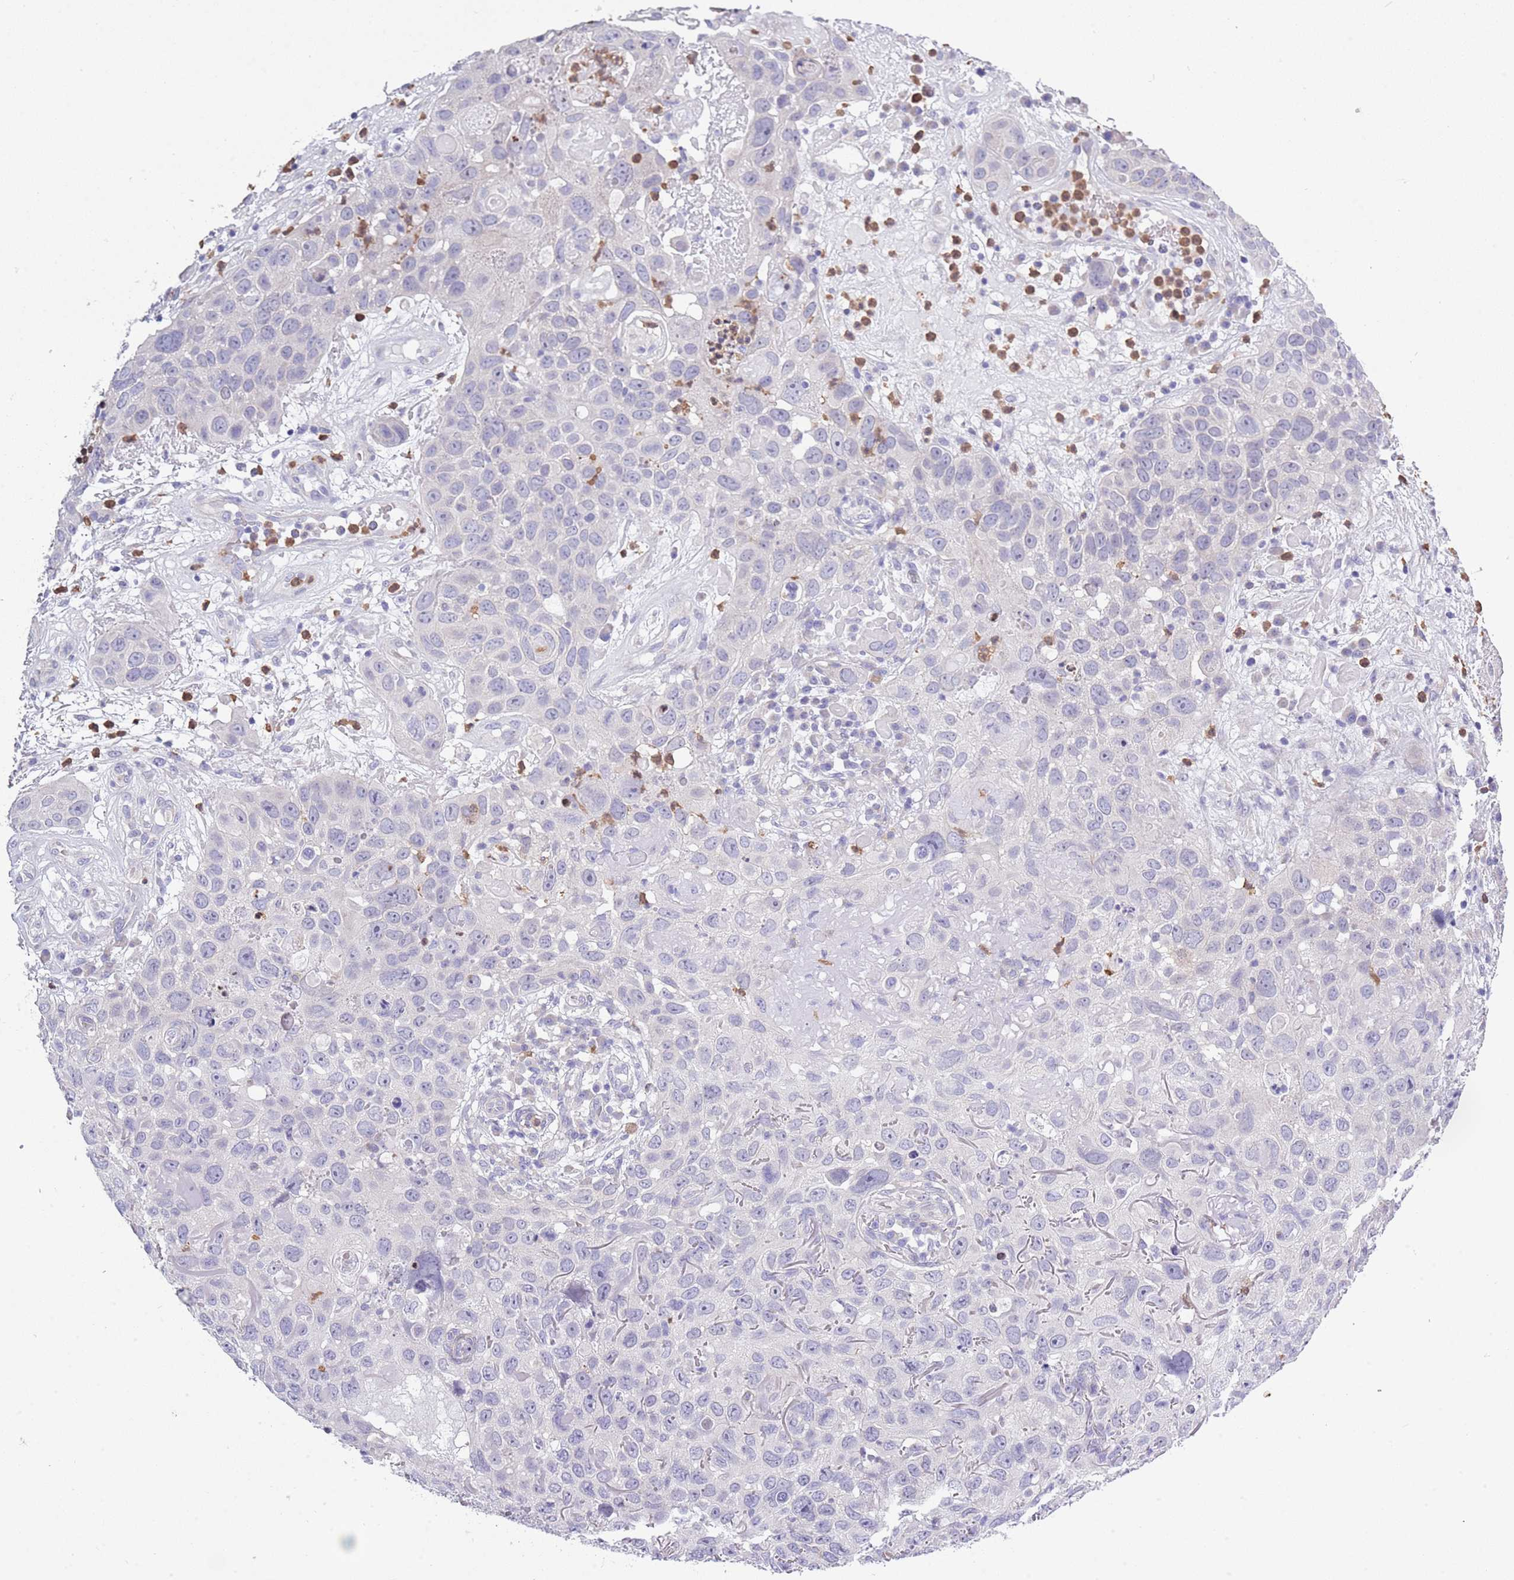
{"staining": {"intensity": "negative", "quantity": "none", "location": "none"}, "tissue": "skin cancer", "cell_type": "Tumor cells", "image_type": "cancer", "snomed": [{"axis": "morphology", "description": "Squamous cell carcinoma in situ, NOS"}, {"axis": "morphology", "description": "Squamous cell carcinoma, NOS"}, {"axis": "topography", "description": "Skin"}], "caption": "Tumor cells show no significant positivity in skin squamous cell carcinoma in situ. The staining is performed using DAB brown chromogen with nuclei counter-stained in using hematoxylin.", "gene": "ZFP2", "patient": {"sex": "male", "age": 93}}